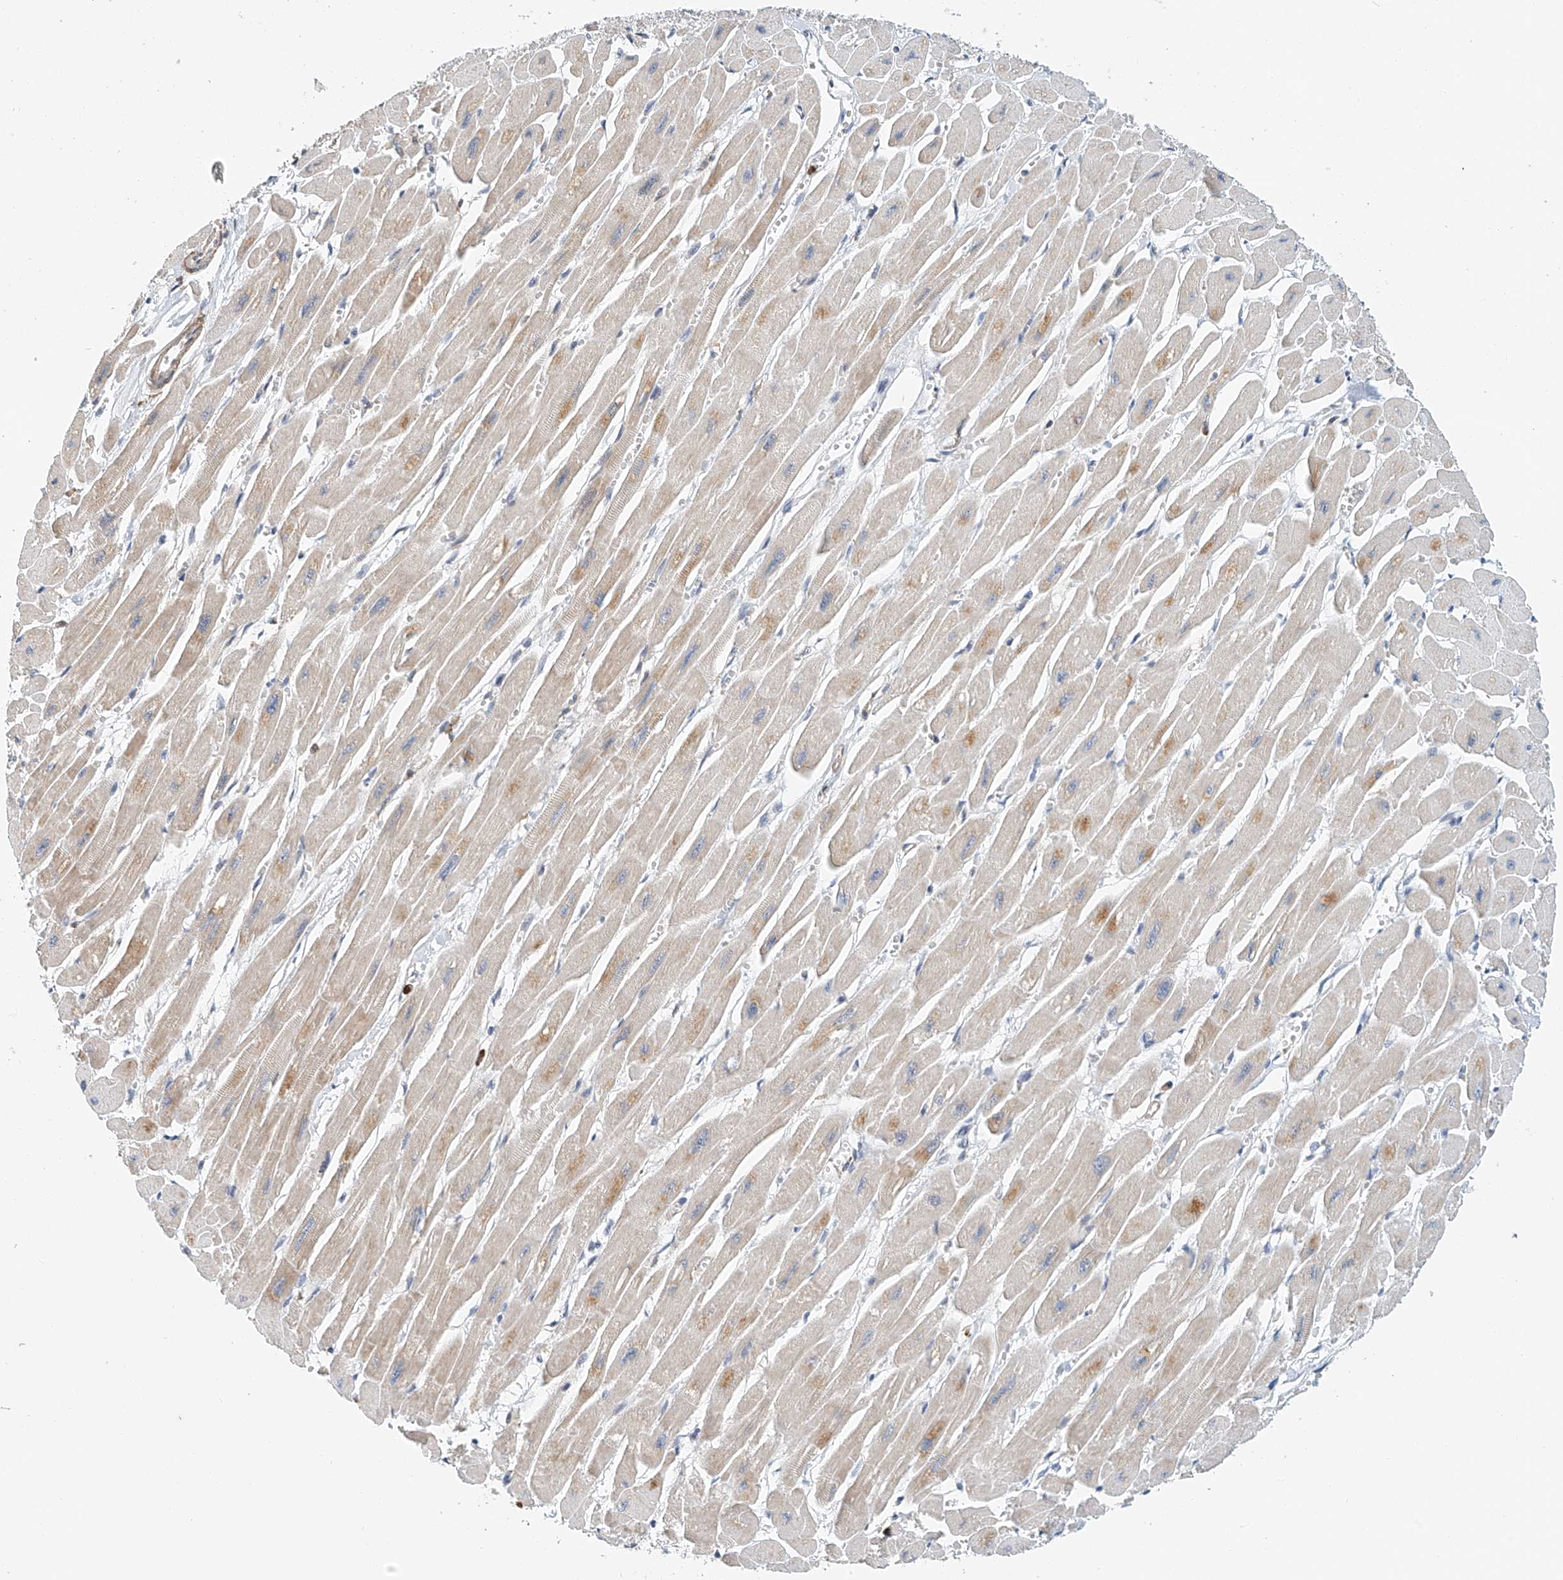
{"staining": {"intensity": "weak", "quantity": "25%-75%", "location": "cytoplasmic/membranous"}, "tissue": "heart muscle", "cell_type": "Cardiomyocytes", "image_type": "normal", "snomed": [{"axis": "morphology", "description": "Normal tissue, NOS"}, {"axis": "topography", "description": "Heart"}], "caption": "Immunohistochemical staining of benign heart muscle exhibits 25%-75% levels of weak cytoplasmic/membranous protein staining in approximately 25%-75% of cardiomyocytes.", "gene": "MICAL1", "patient": {"sex": "female", "age": 54}}